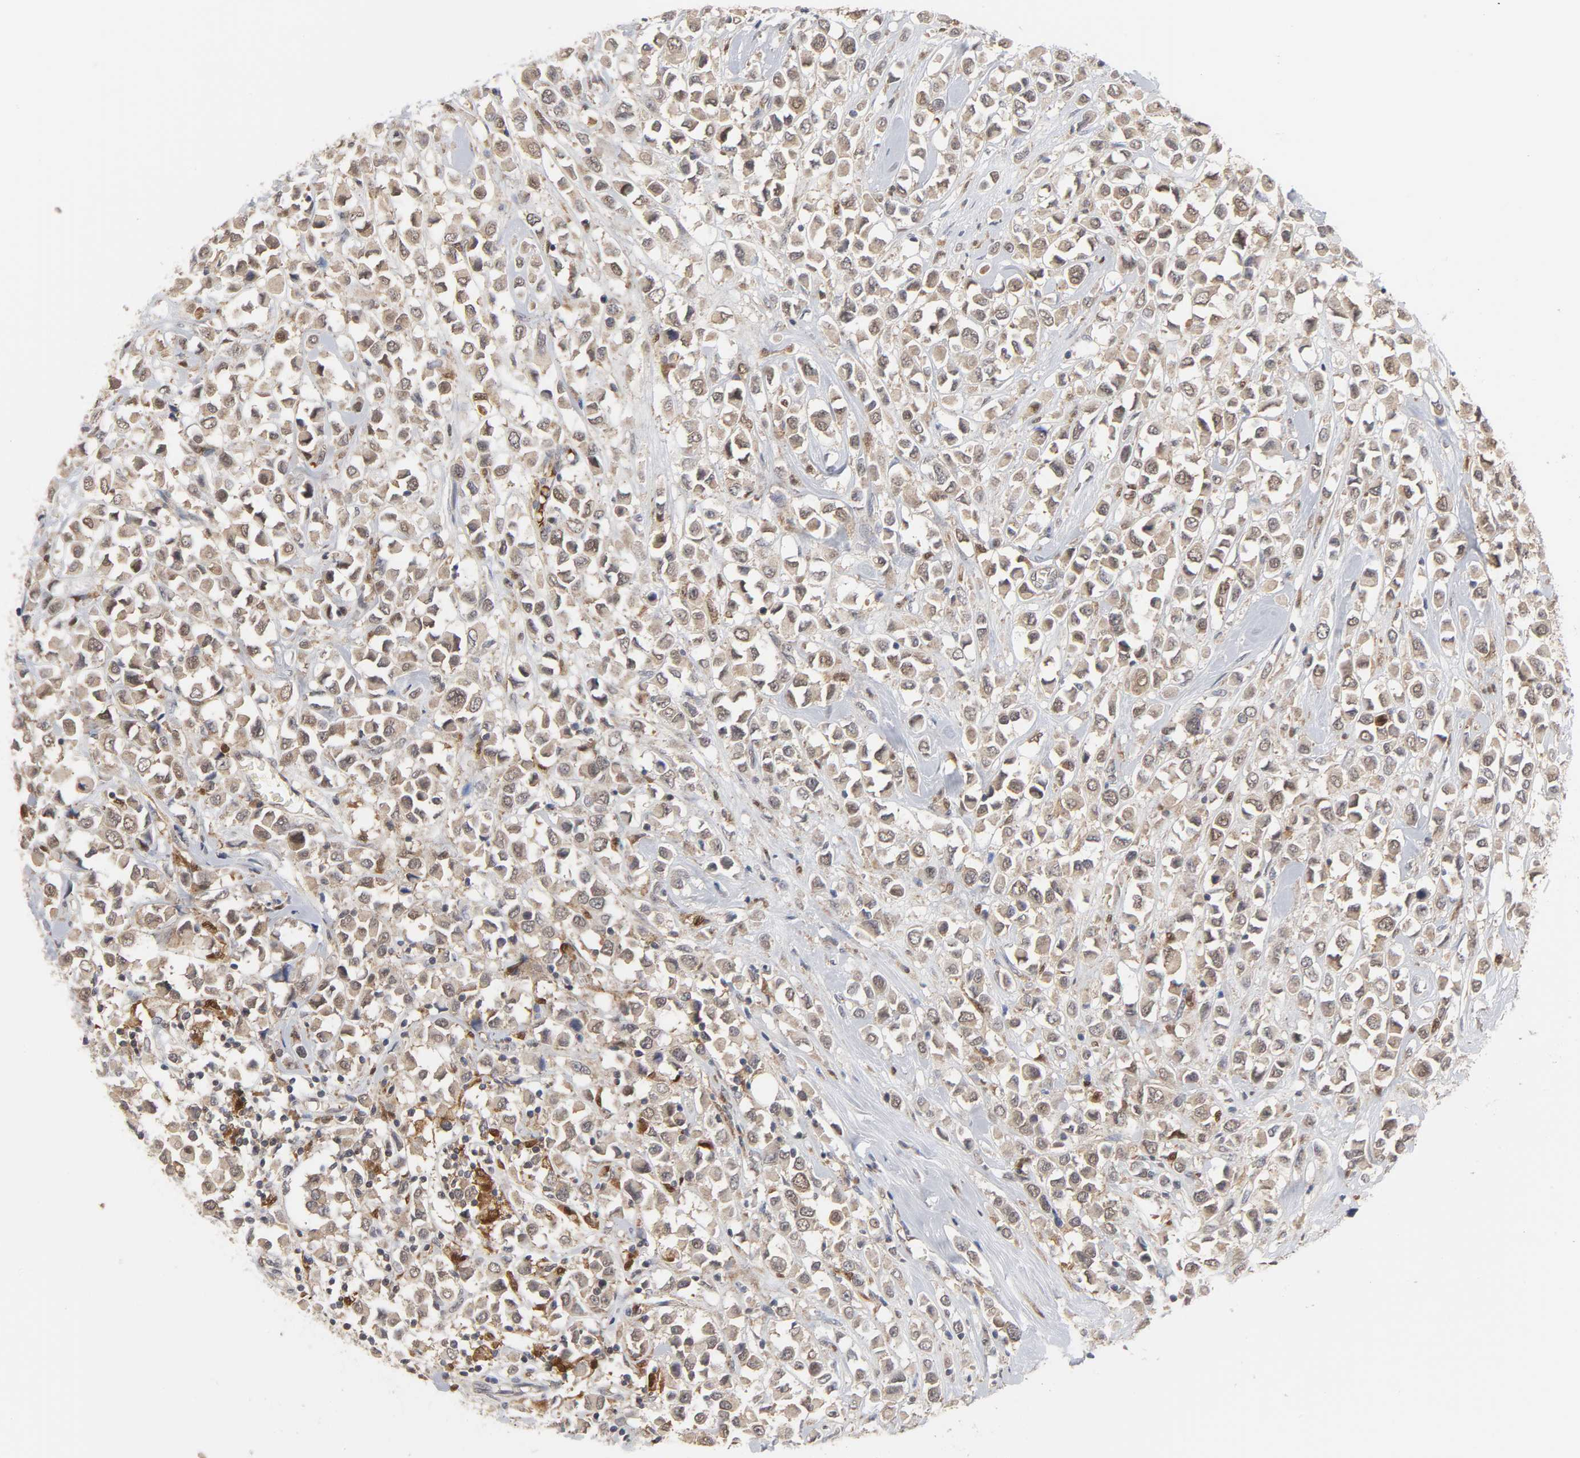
{"staining": {"intensity": "moderate", "quantity": ">75%", "location": "cytoplasmic/membranous"}, "tissue": "breast cancer", "cell_type": "Tumor cells", "image_type": "cancer", "snomed": [{"axis": "morphology", "description": "Duct carcinoma"}, {"axis": "topography", "description": "Breast"}], "caption": "Immunohistochemical staining of breast cancer demonstrates medium levels of moderate cytoplasmic/membranous protein staining in about >75% of tumor cells. The protein is stained brown, and the nuclei are stained in blue (DAB IHC with brightfield microscopy, high magnification).", "gene": "PRDX1", "patient": {"sex": "female", "age": 61}}